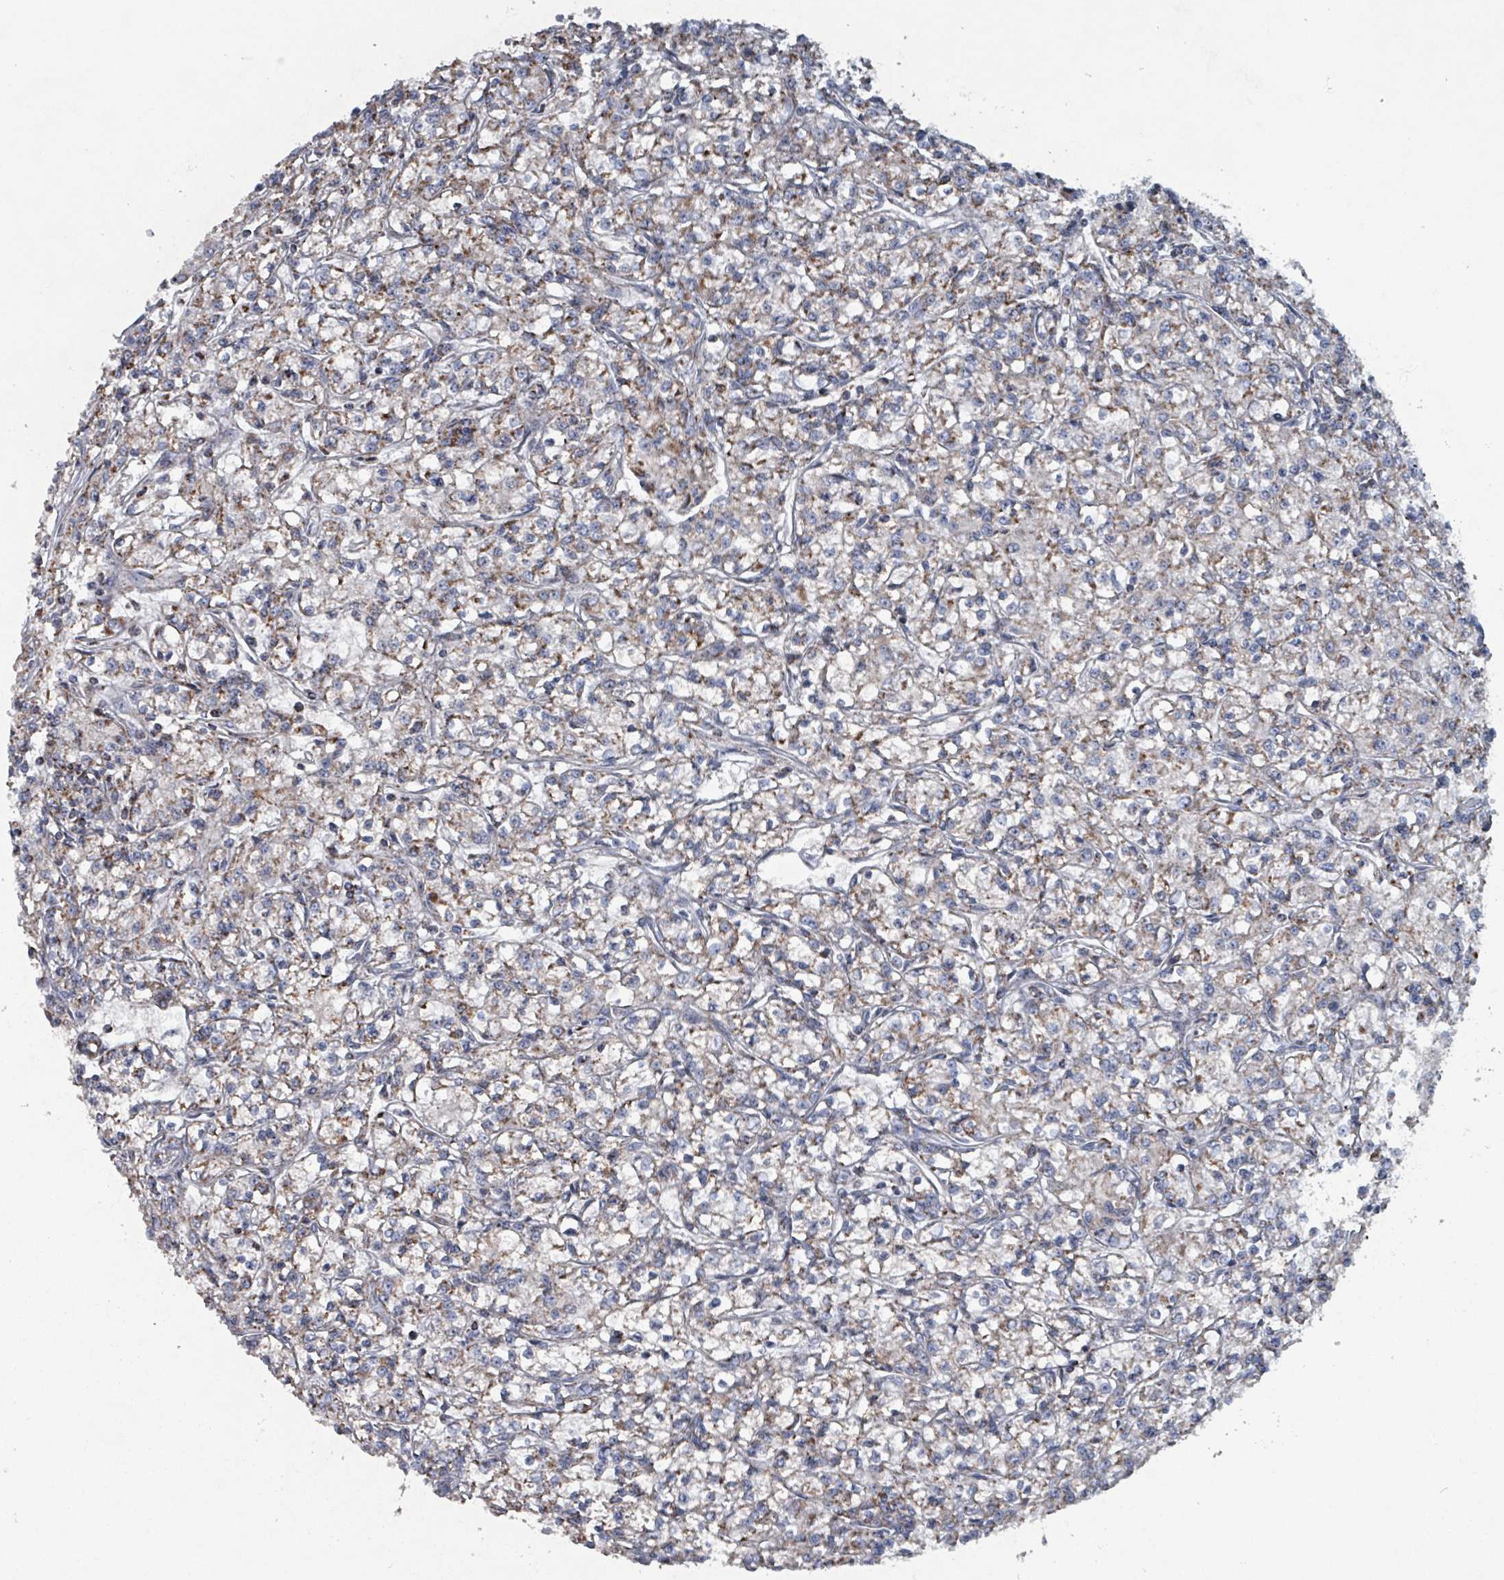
{"staining": {"intensity": "moderate", "quantity": "25%-75%", "location": "cytoplasmic/membranous"}, "tissue": "renal cancer", "cell_type": "Tumor cells", "image_type": "cancer", "snomed": [{"axis": "morphology", "description": "Adenocarcinoma, NOS"}, {"axis": "topography", "description": "Kidney"}], "caption": "A brown stain shows moderate cytoplasmic/membranous staining of a protein in human renal cancer (adenocarcinoma) tumor cells.", "gene": "ABHD18", "patient": {"sex": "female", "age": 59}}